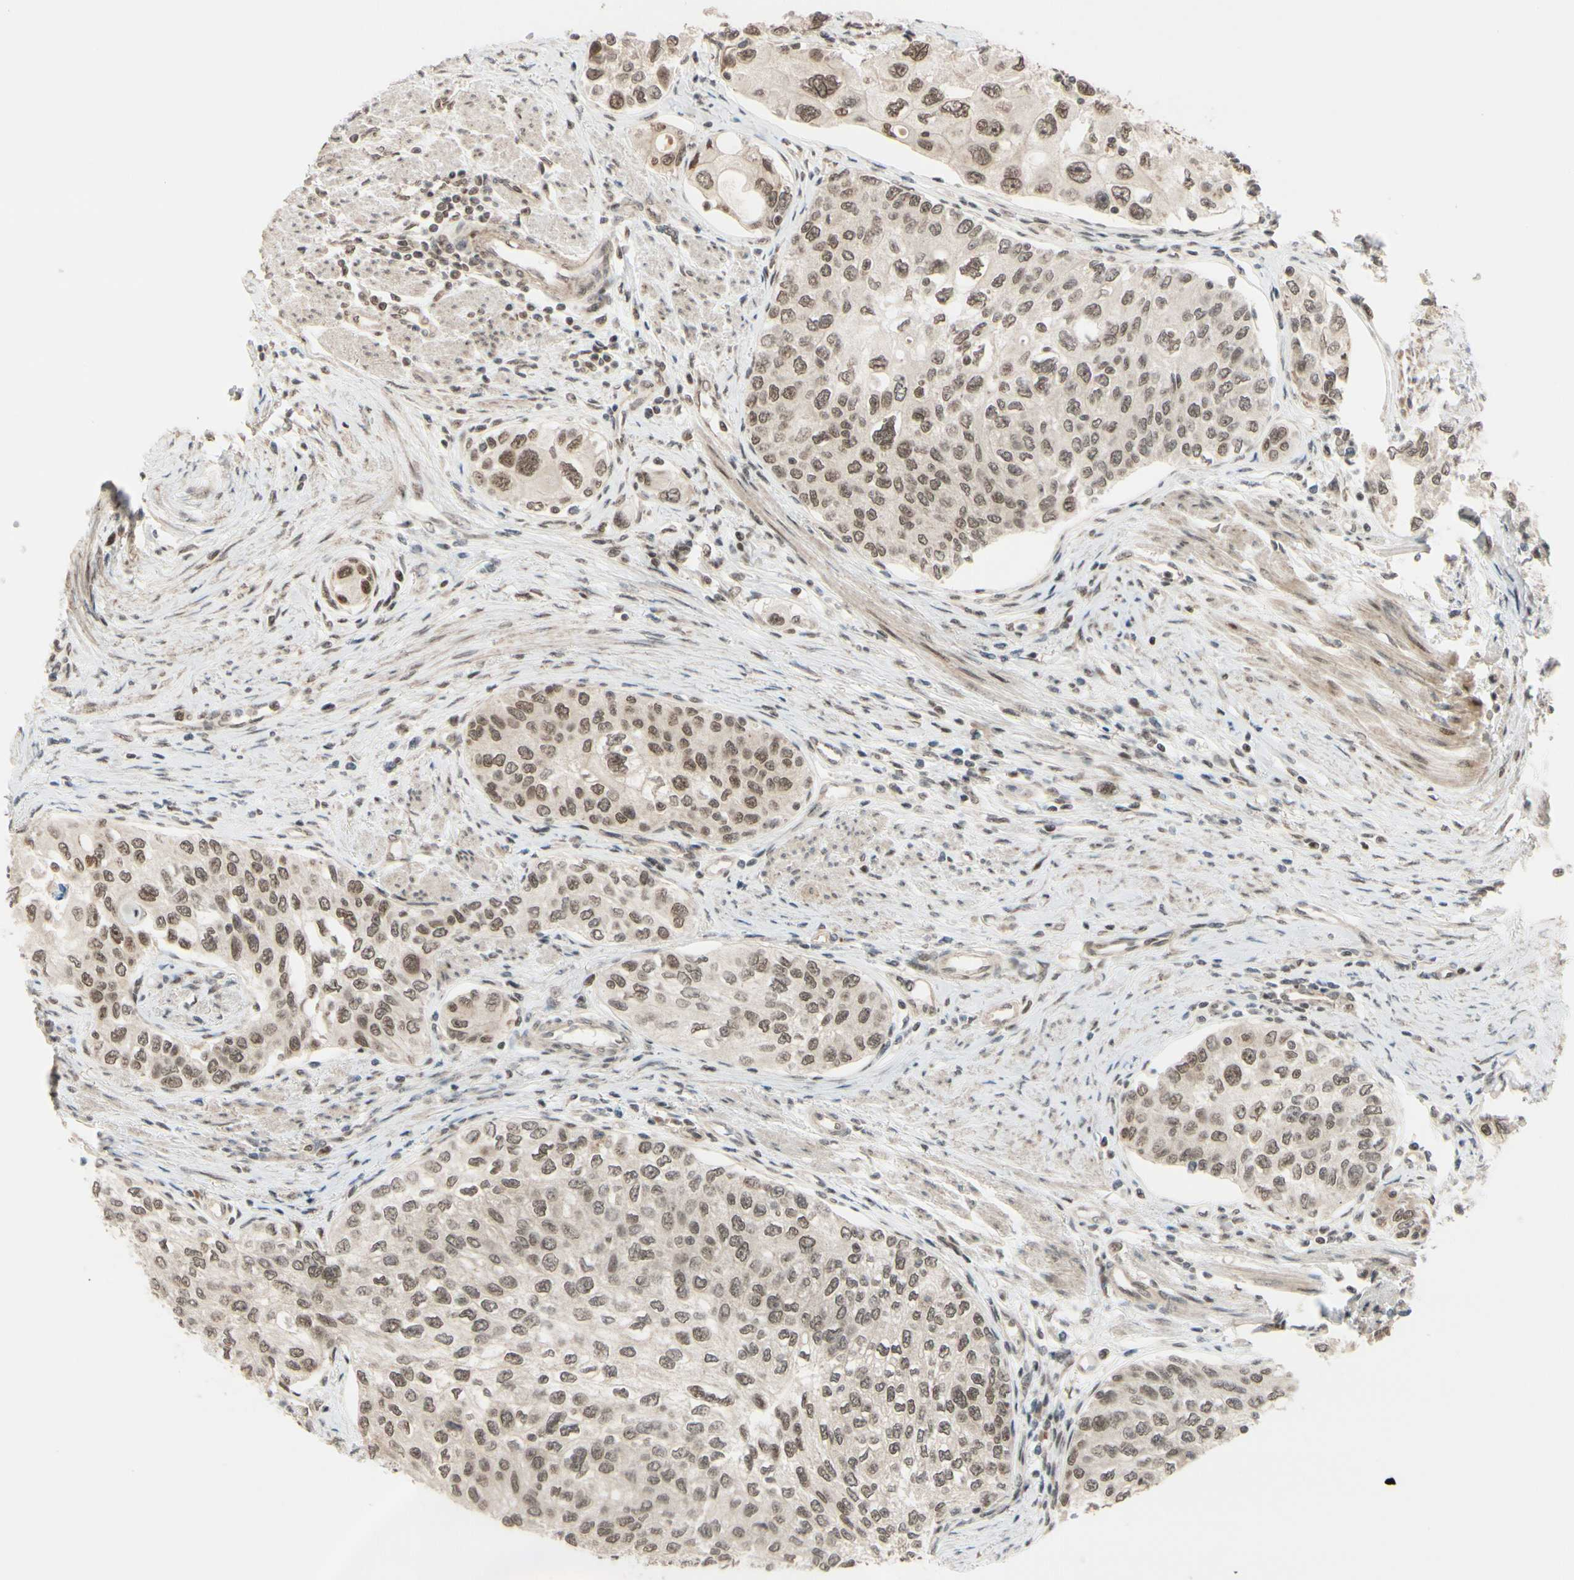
{"staining": {"intensity": "moderate", "quantity": ">75%", "location": "cytoplasmic/membranous,nuclear"}, "tissue": "urothelial cancer", "cell_type": "Tumor cells", "image_type": "cancer", "snomed": [{"axis": "morphology", "description": "Urothelial carcinoma, High grade"}, {"axis": "topography", "description": "Urinary bladder"}], "caption": "About >75% of tumor cells in human urothelial cancer display moderate cytoplasmic/membranous and nuclear protein positivity as visualized by brown immunohistochemical staining.", "gene": "BRMS1", "patient": {"sex": "female", "age": 56}}